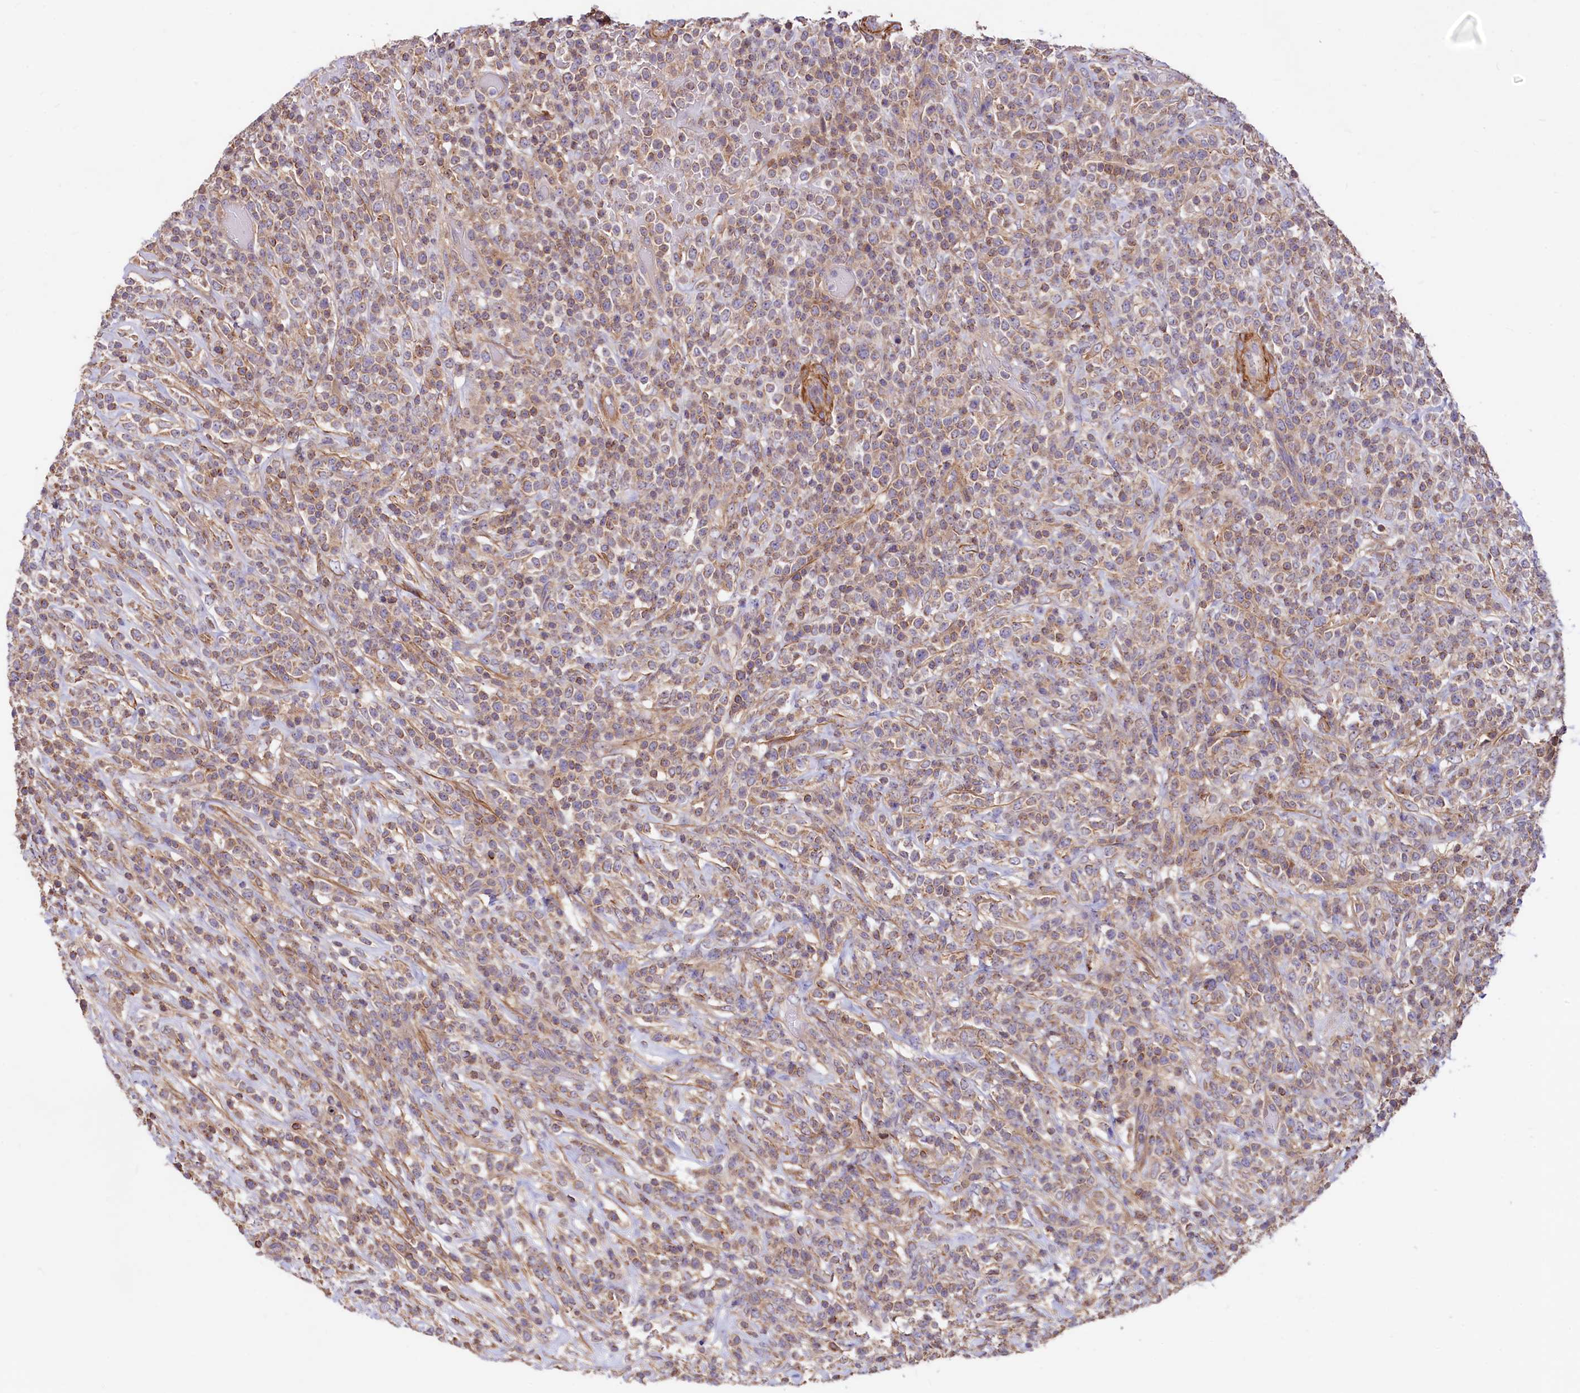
{"staining": {"intensity": "weak", "quantity": ">75%", "location": "cytoplasmic/membranous"}, "tissue": "lymphoma", "cell_type": "Tumor cells", "image_type": "cancer", "snomed": [{"axis": "morphology", "description": "Malignant lymphoma, non-Hodgkin's type, High grade"}, {"axis": "topography", "description": "Colon"}], "caption": "Immunohistochemistry (IHC) micrograph of high-grade malignant lymphoma, non-Hodgkin's type stained for a protein (brown), which reveals low levels of weak cytoplasmic/membranous positivity in about >75% of tumor cells.", "gene": "CIAO3", "patient": {"sex": "female", "age": 53}}